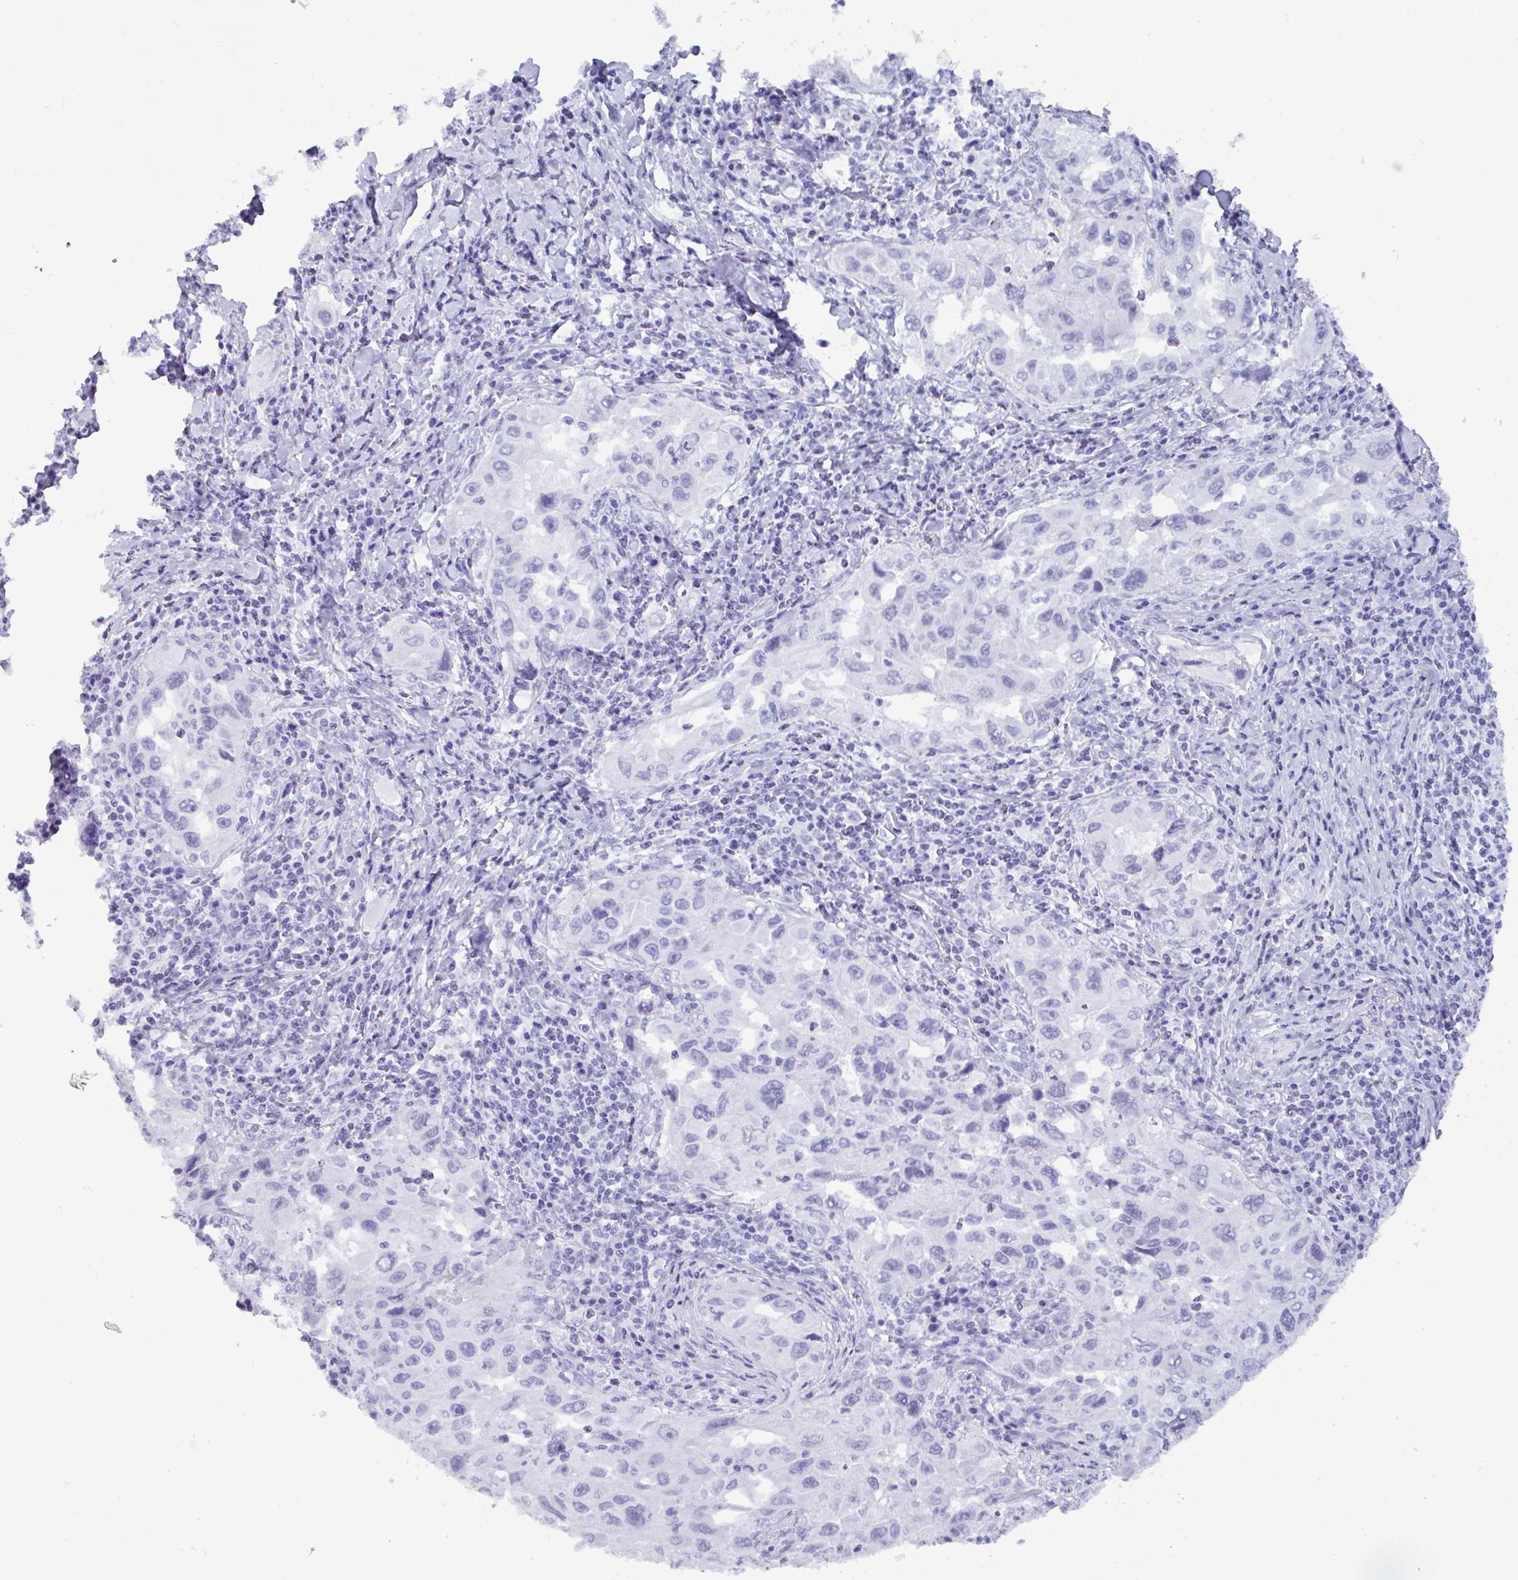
{"staining": {"intensity": "negative", "quantity": "none", "location": "none"}, "tissue": "lung cancer", "cell_type": "Tumor cells", "image_type": "cancer", "snomed": [{"axis": "morphology", "description": "Adenocarcinoma, NOS"}, {"axis": "topography", "description": "Lung"}], "caption": "DAB (3,3'-diaminobenzidine) immunohistochemical staining of human lung cancer reveals no significant positivity in tumor cells.", "gene": "MRGPRG", "patient": {"sex": "female", "age": 73}}